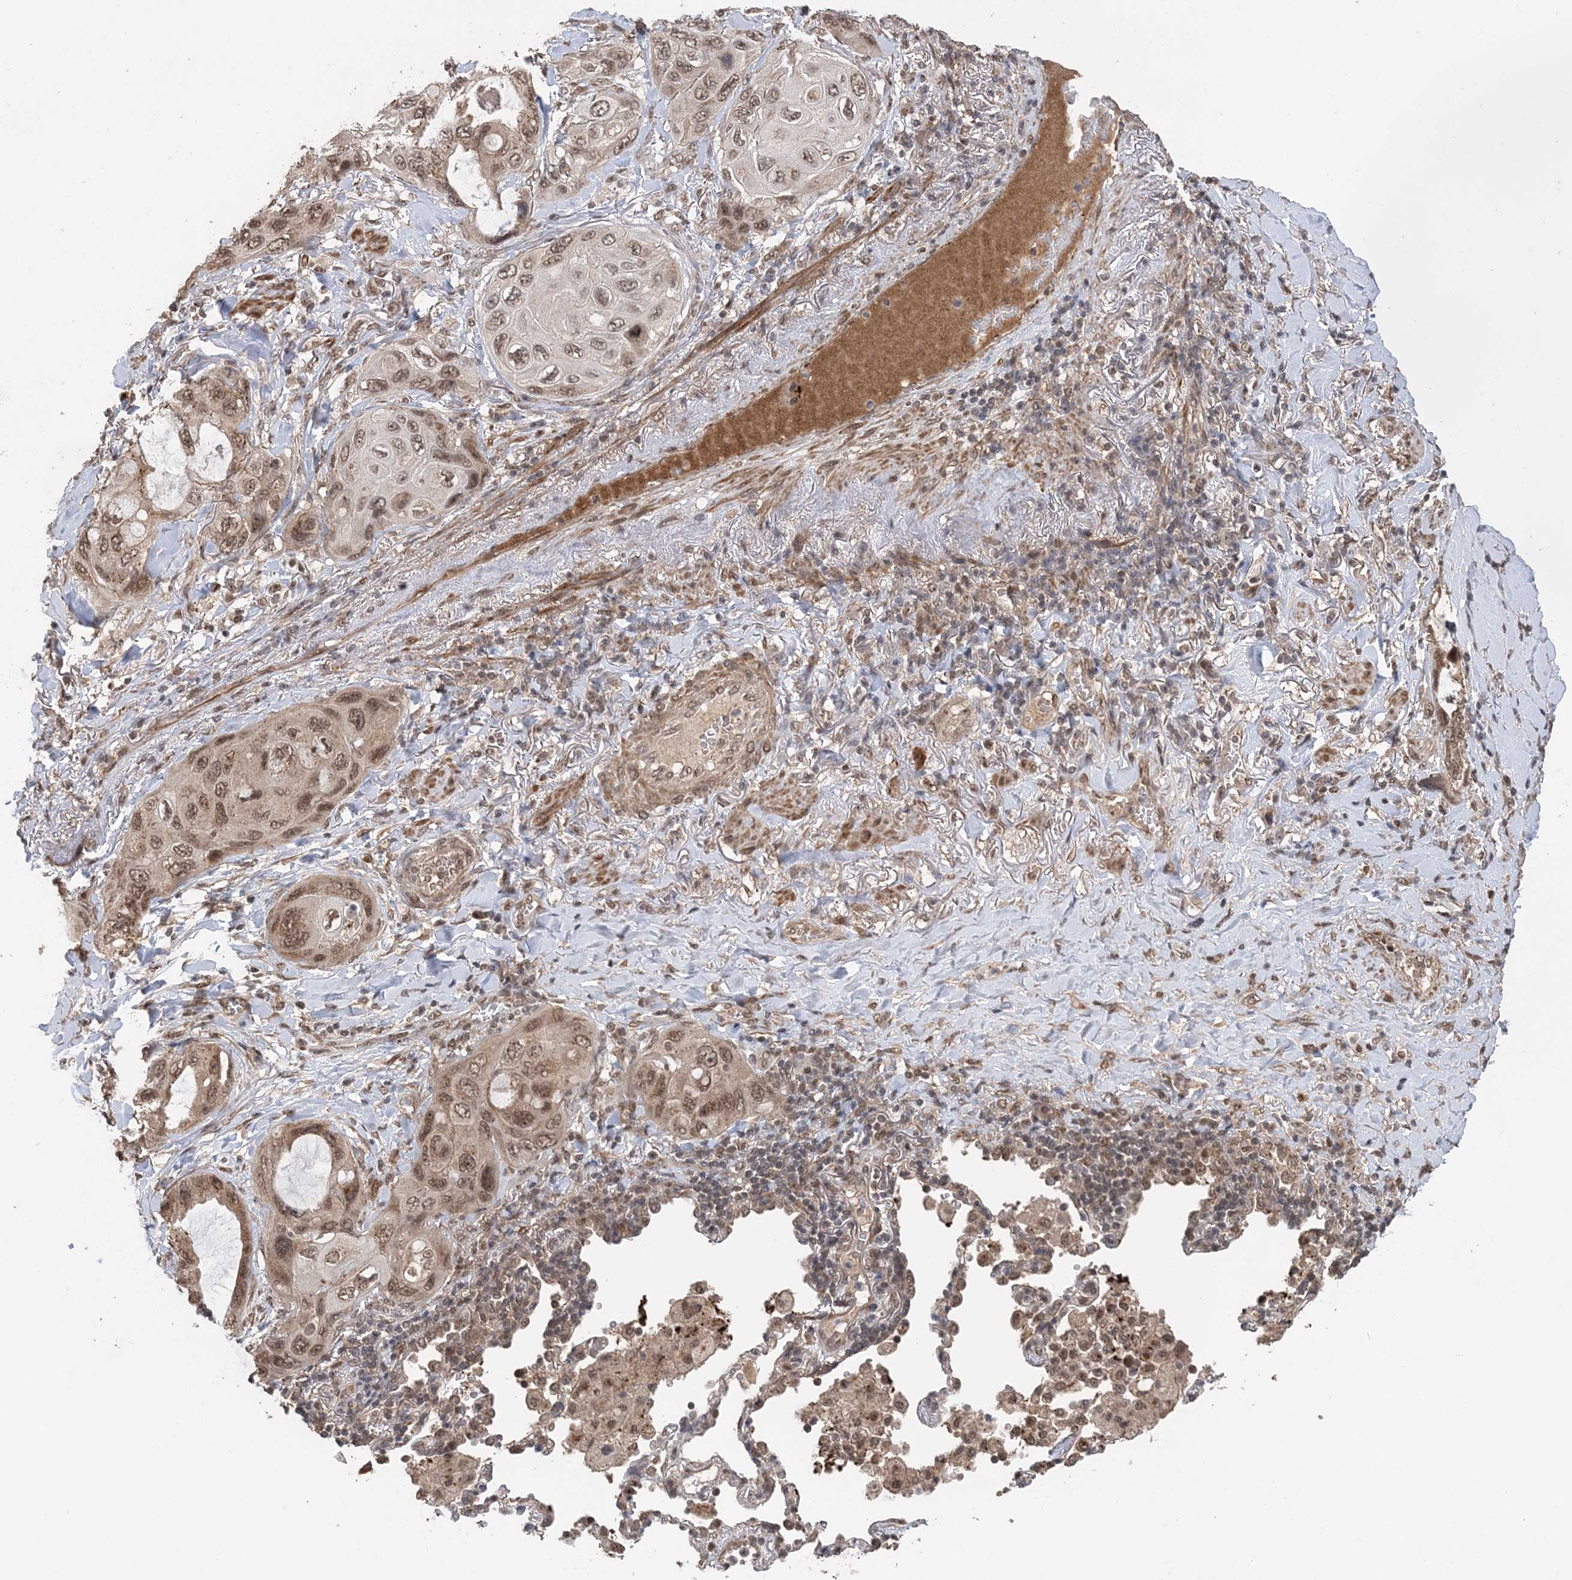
{"staining": {"intensity": "moderate", "quantity": ">75%", "location": "cytoplasmic/membranous,nuclear"}, "tissue": "lung cancer", "cell_type": "Tumor cells", "image_type": "cancer", "snomed": [{"axis": "morphology", "description": "Squamous cell carcinoma, NOS"}, {"axis": "topography", "description": "Lung"}], "caption": "Immunohistochemistry micrograph of neoplastic tissue: human lung cancer (squamous cell carcinoma) stained using immunohistochemistry (IHC) demonstrates medium levels of moderate protein expression localized specifically in the cytoplasmic/membranous and nuclear of tumor cells, appearing as a cytoplasmic/membranous and nuclear brown color.", "gene": "TSHZ2", "patient": {"sex": "female", "age": 73}}